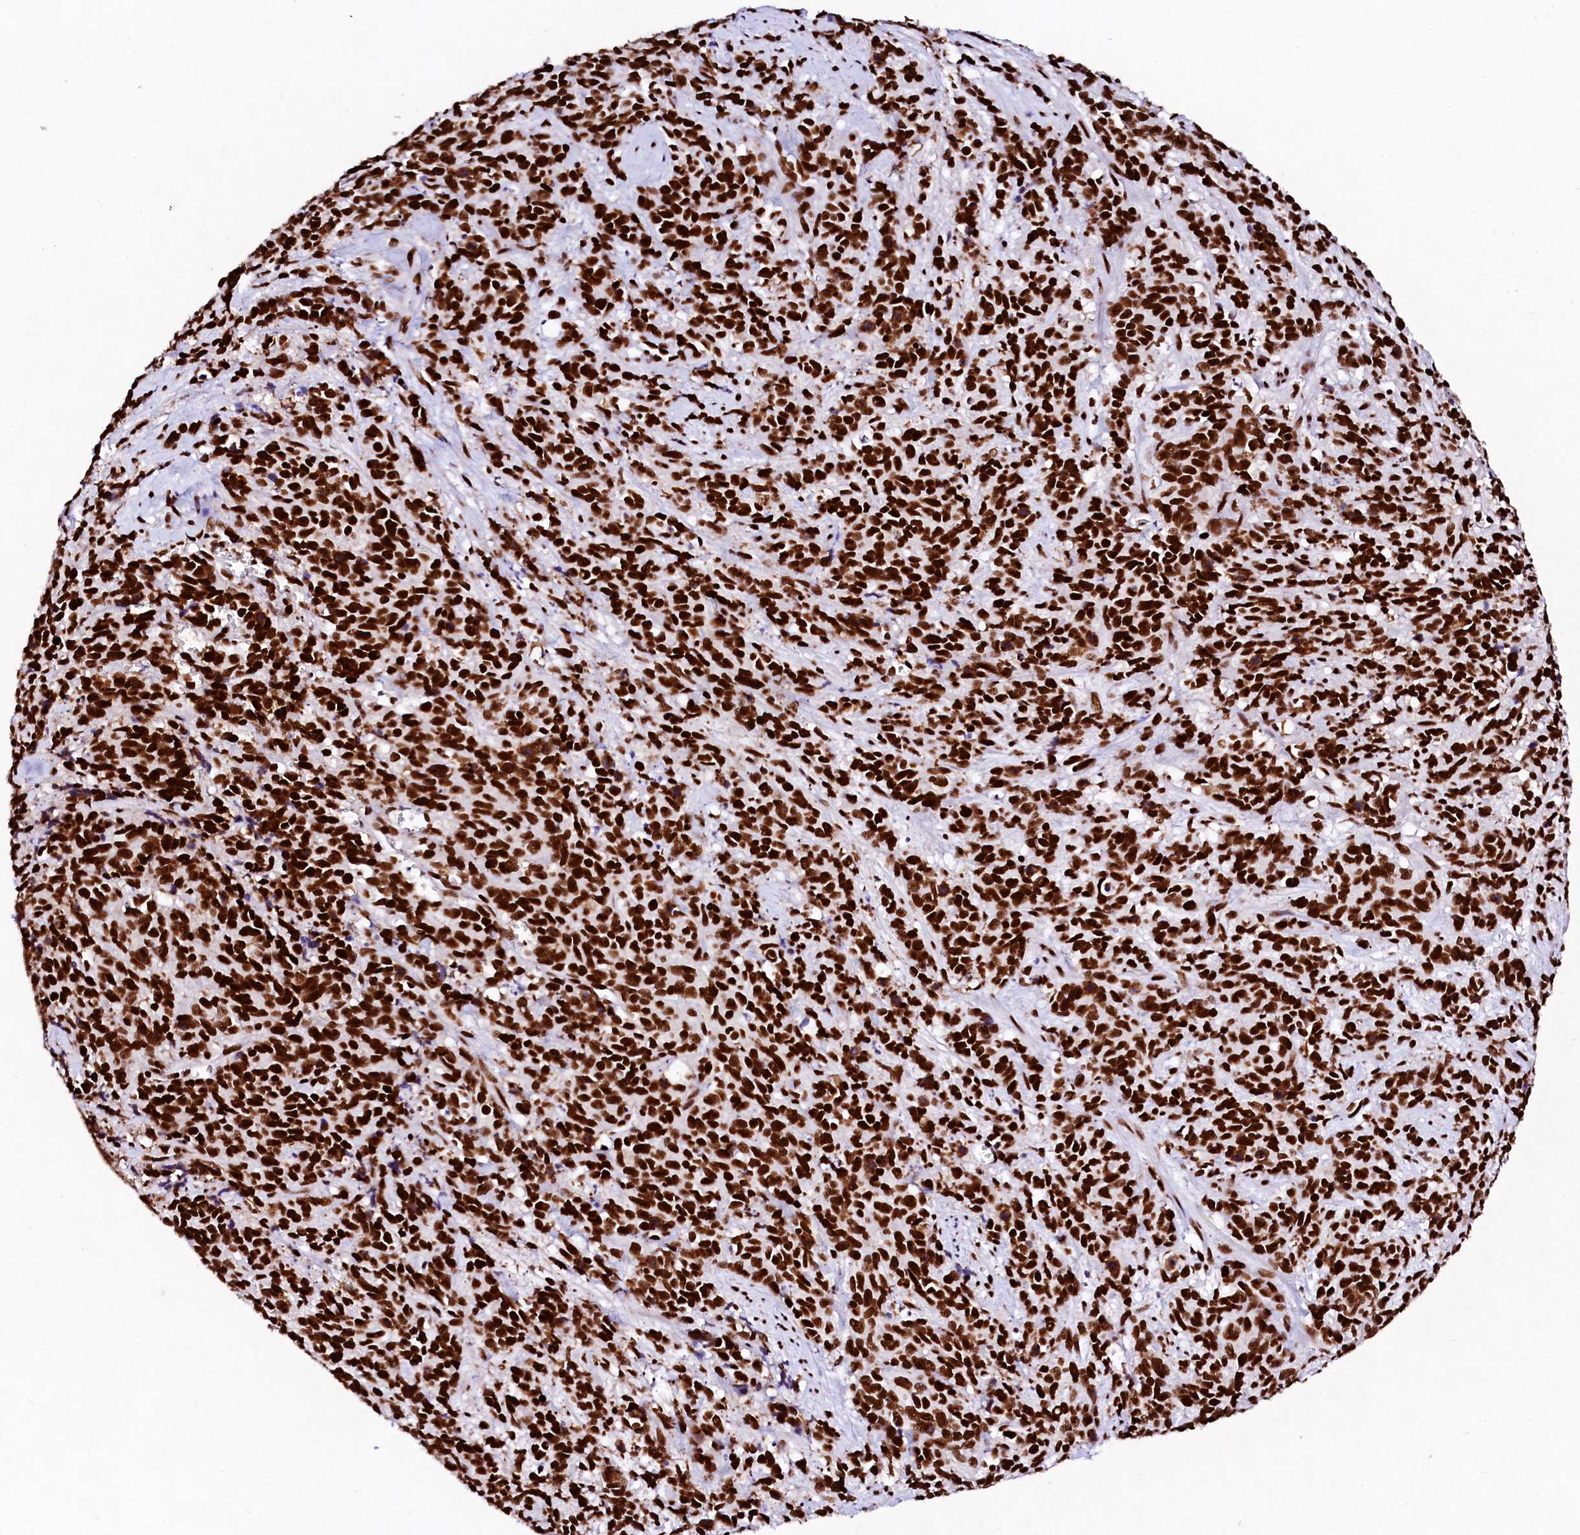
{"staining": {"intensity": "strong", "quantity": ">75%", "location": "nuclear"}, "tissue": "cervical cancer", "cell_type": "Tumor cells", "image_type": "cancer", "snomed": [{"axis": "morphology", "description": "Squamous cell carcinoma, NOS"}, {"axis": "topography", "description": "Cervix"}], "caption": "Approximately >75% of tumor cells in human cervical squamous cell carcinoma demonstrate strong nuclear protein staining as visualized by brown immunohistochemical staining.", "gene": "CPSF6", "patient": {"sex": "female", "age": 60}}